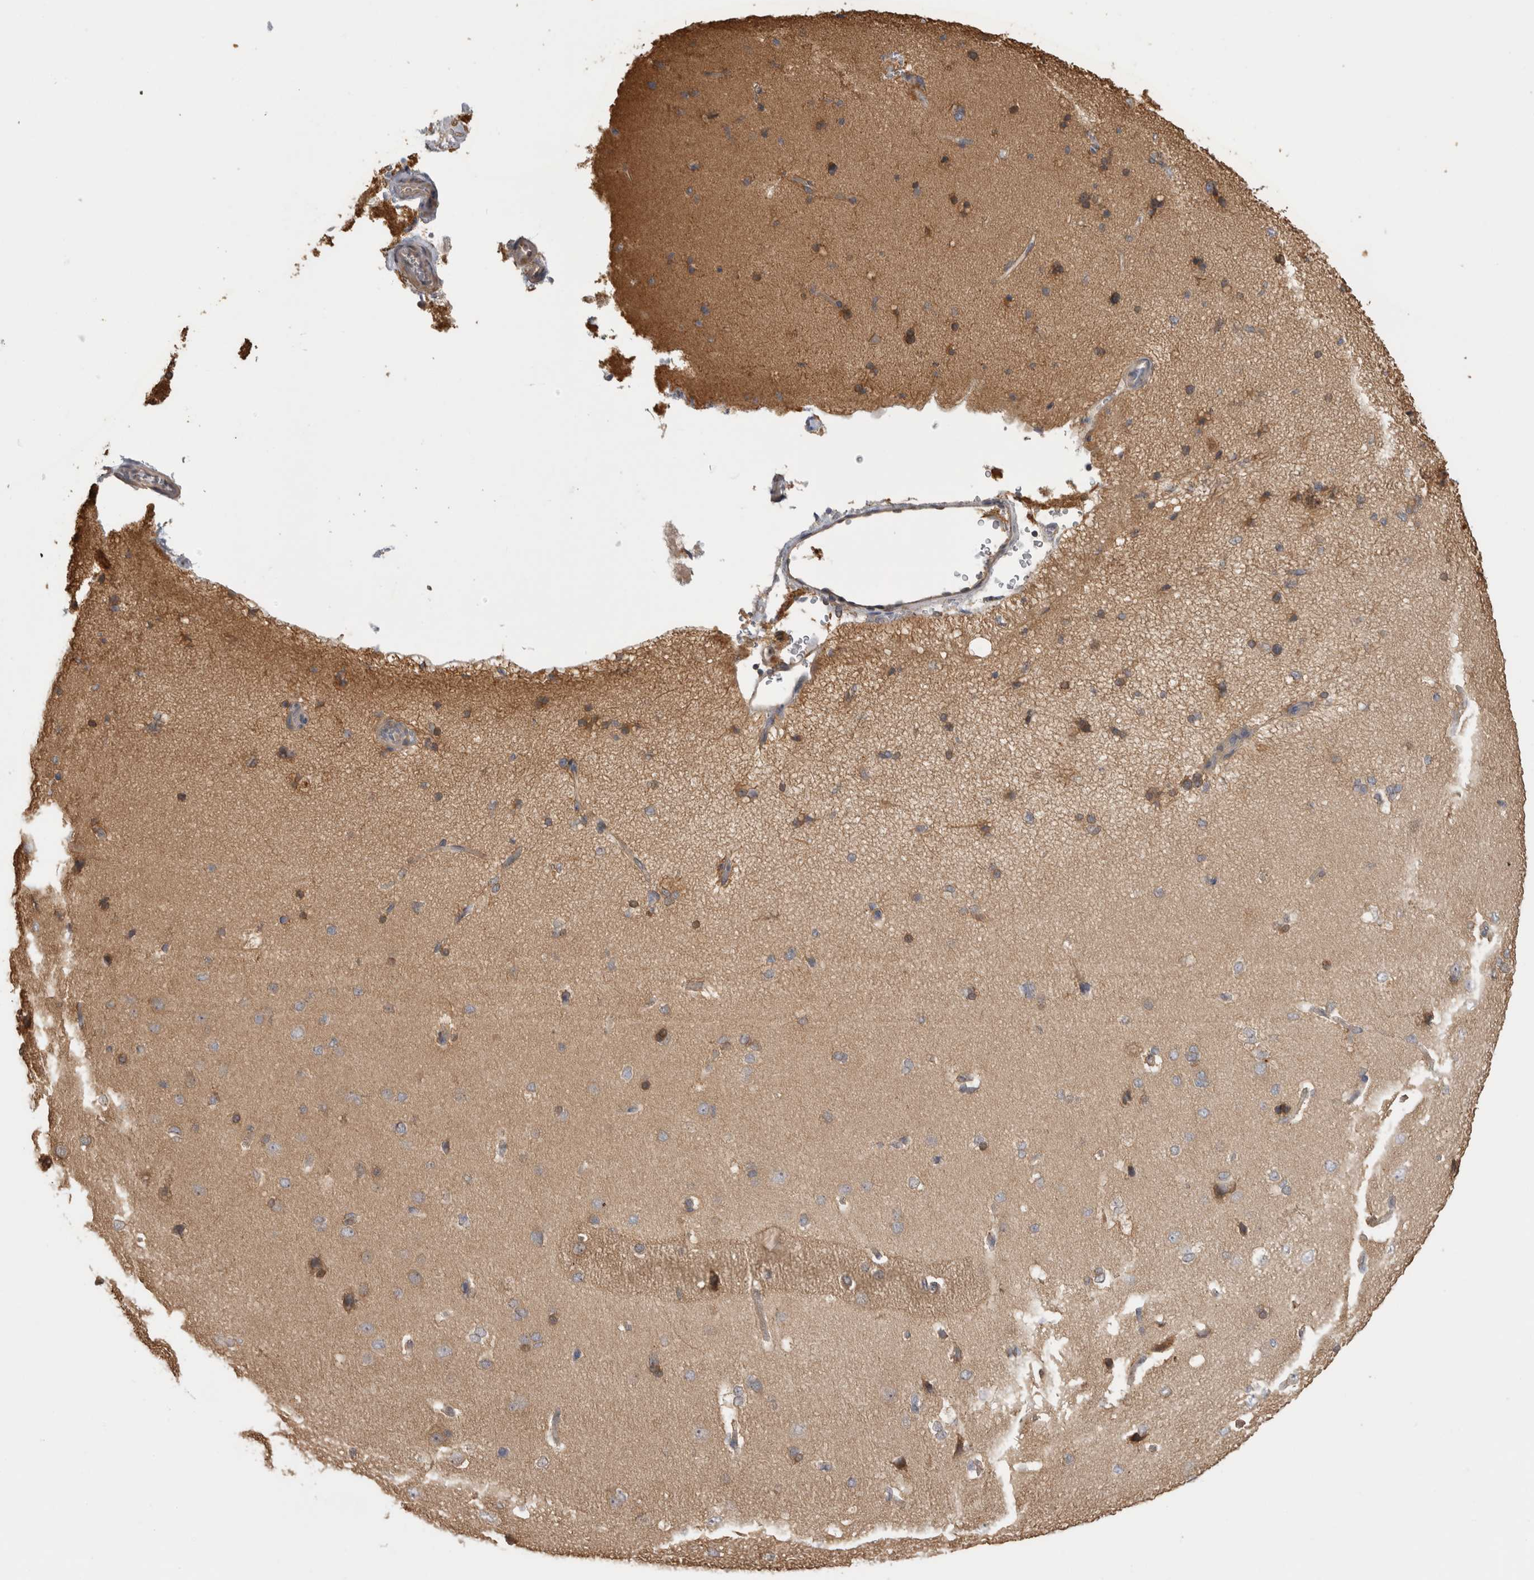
{"staining": {"intensity": "weak", "quantity": ">75%", "location": "cytoplasmic/membranous"}, "tissue": "cerebral cortex", "cell_type": "Endothelial cells", "image_type": "normal", "snomed": [{"axis": "morphology", "description": "Normal tissue, NOS"}, {"axis": "topography", "description": "Cerebral cortex"}], "caption": "A low amount of weak cytoplasmic/membranous staining is identified in about >75% of endothelial cells in unremarkable cerebral cortex.", "gene": "TBCE", "patient": {"sex": "male", "age": 62}}